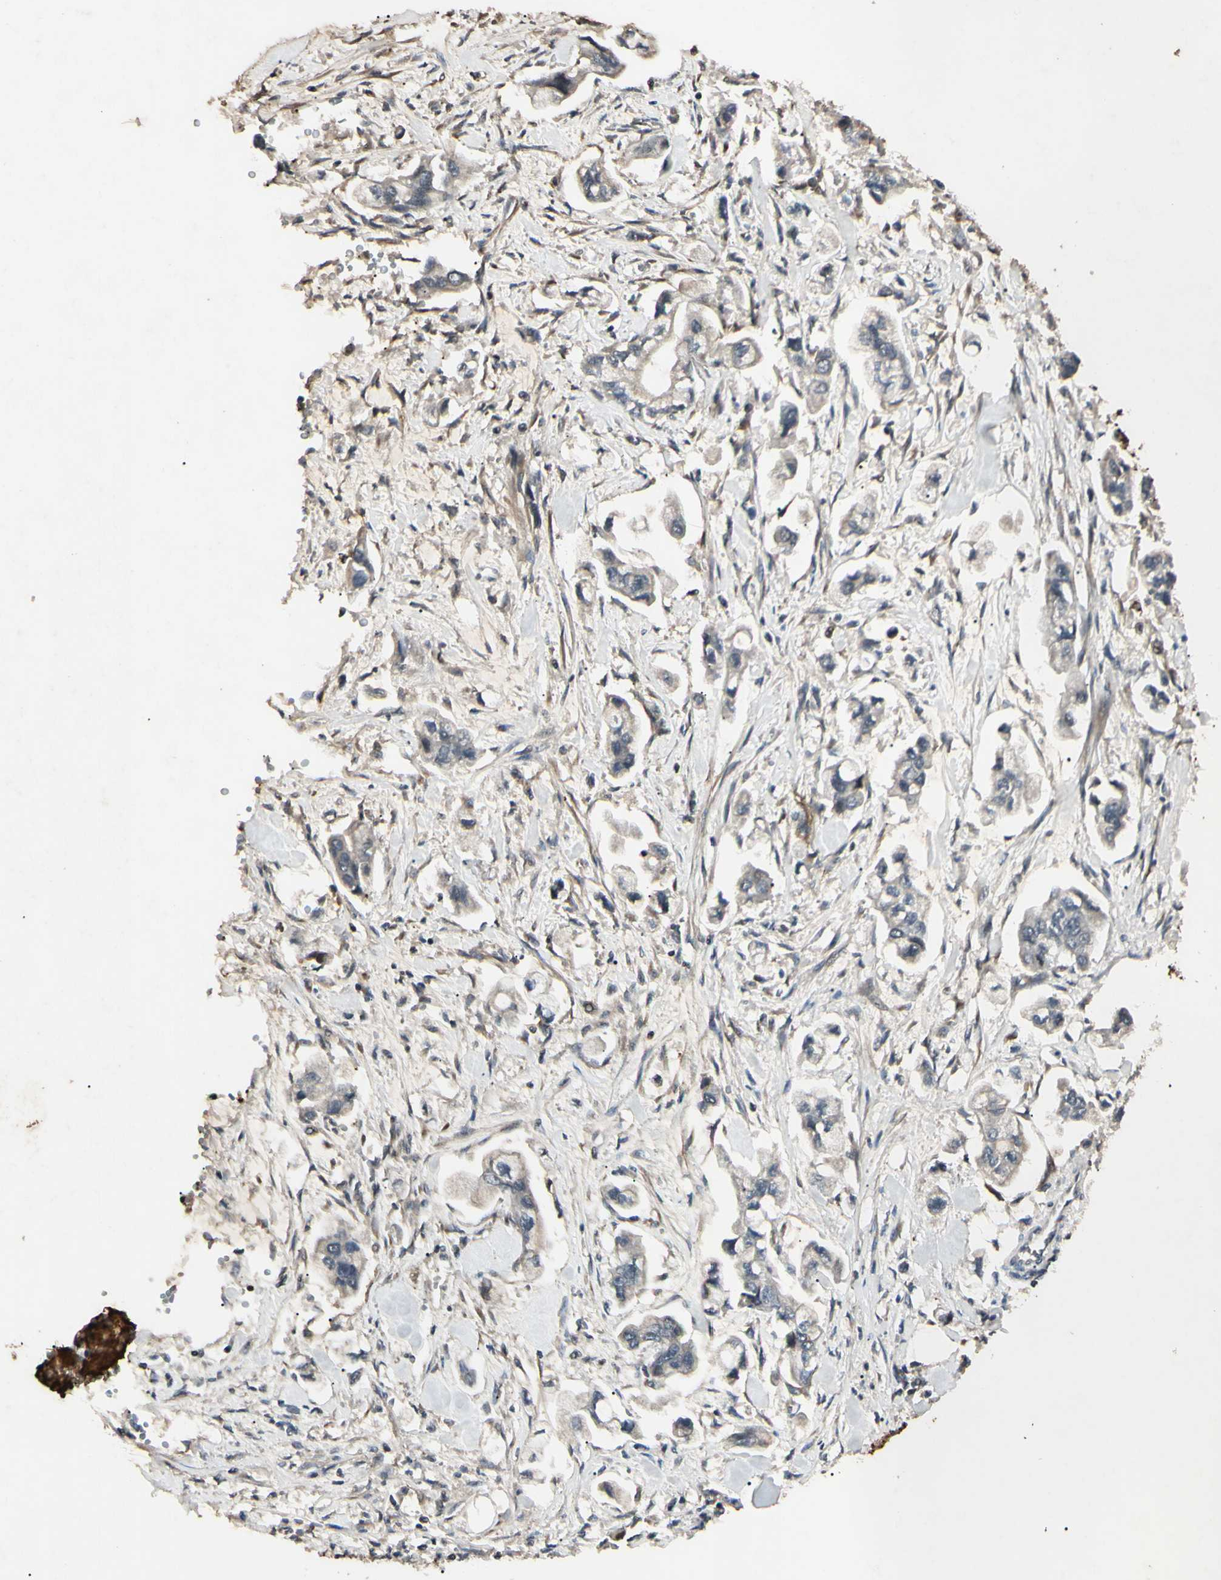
{"staining": {"intensity": "negative", "quantity": "none", "location": "none"}, "tissue": "stomach cancer", "cell_type": "Tumor cells", "image_type": "cancer", "snomed": [{"axis": "morphology", "description": "Adenocarcinoma, NOS"}, {"axis": "topography", "description": "Stomach"}], "caption": "Human stomach adenocarcinoma stained for a protein using immunohistochemistry shows no expression in tumor cells.", "gene": "AEBP1", "patient": {"sex": "male", "age": 62}}